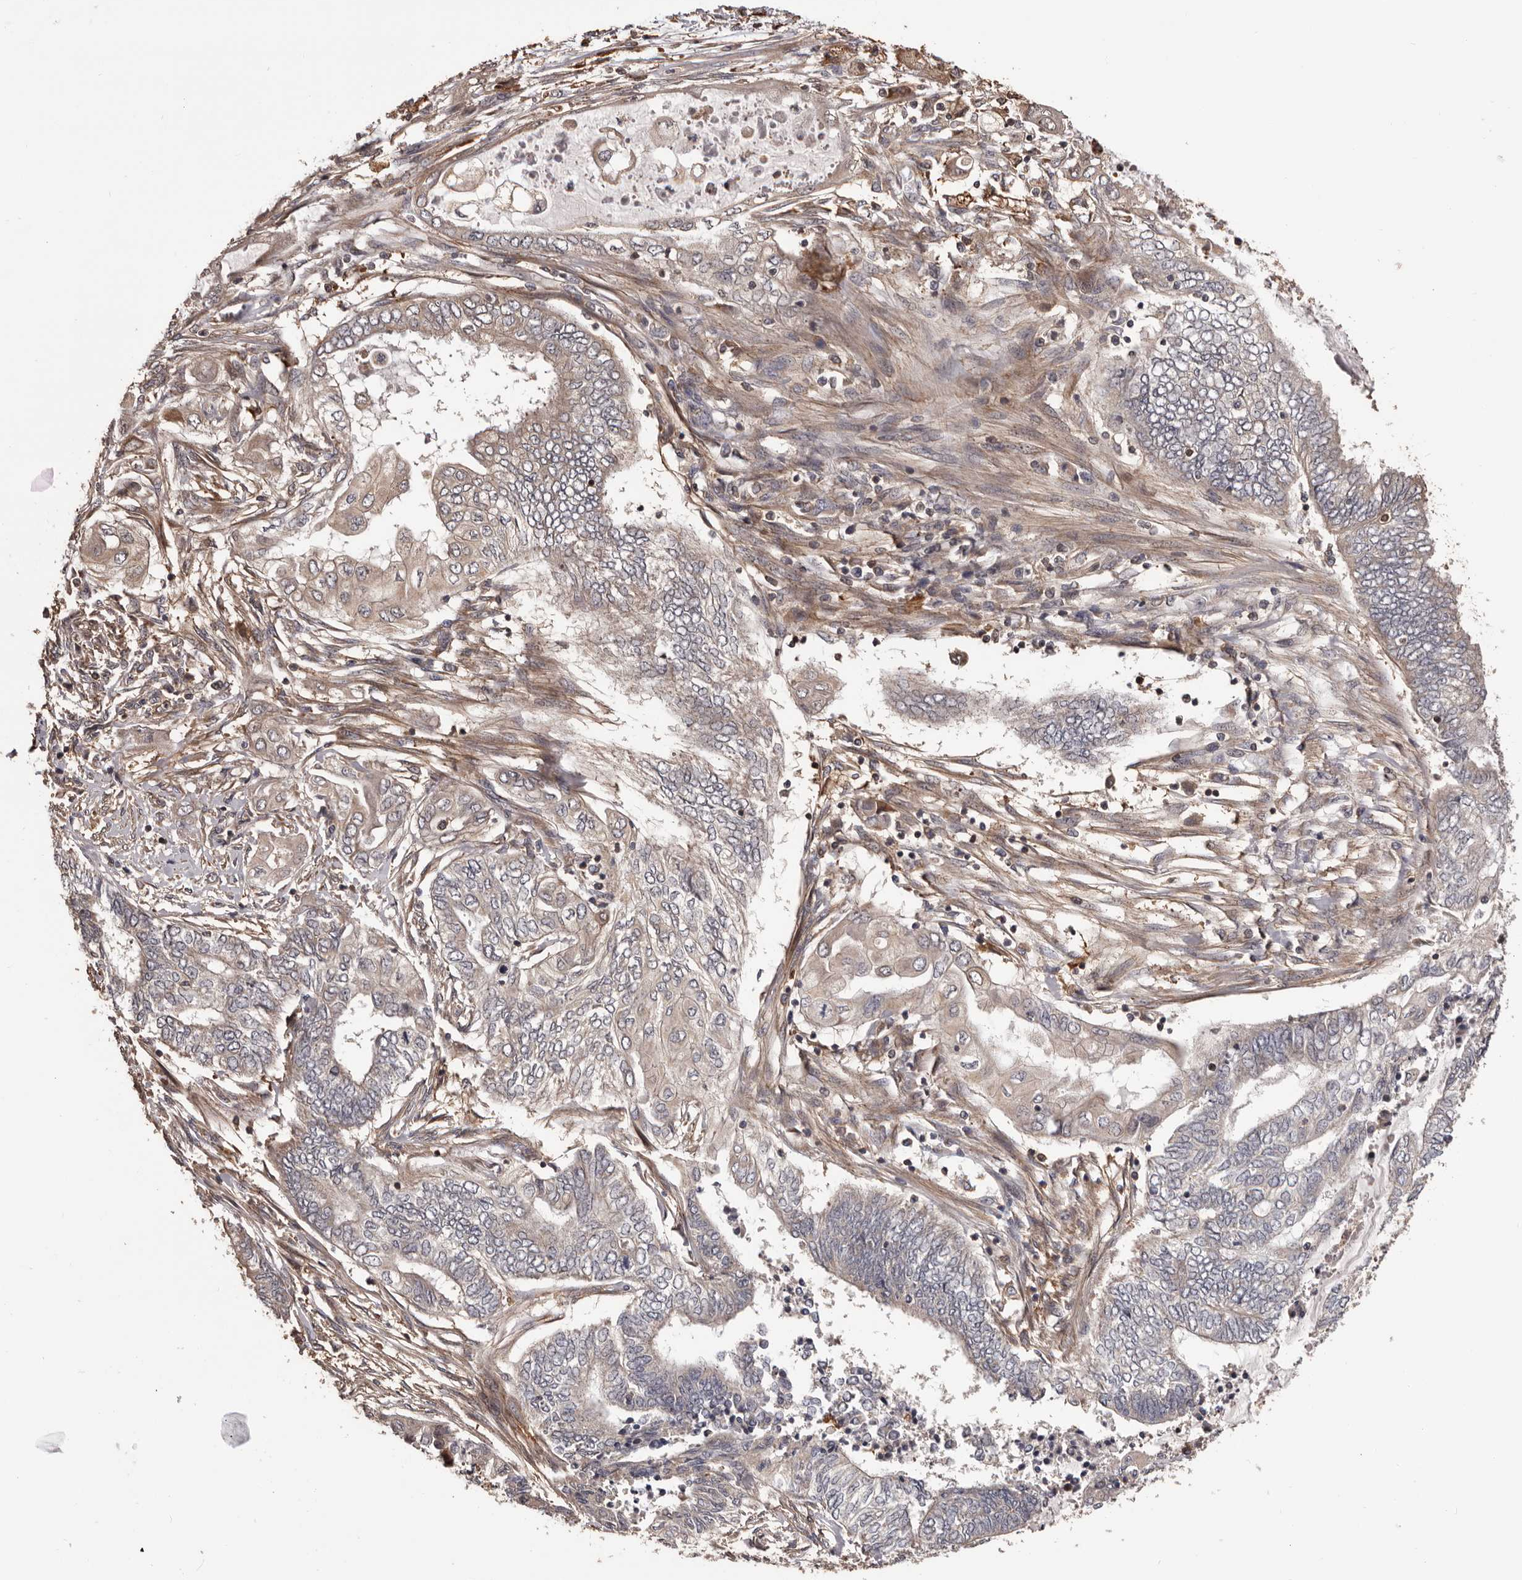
{"staining": {"intensity": "negative", "quantity": "none", "location": "none"}, "tissue": "endometrial cancer", "cell_type": "Tumor cells", "image_type": "cancer", "snomed": [{"axis": "morphology", "description": "Adenocarcinoma, NOS"}, {"axis": "topography", "description": "Uterus"}, {"axis": "topography", "description": "Endometrium"}], "caption": "Image shows no significant protein positivity in tumor cells of endometrial cancer.", "gene": "ADAMTS2", "patient": {"sex": "female", "age": 70}}